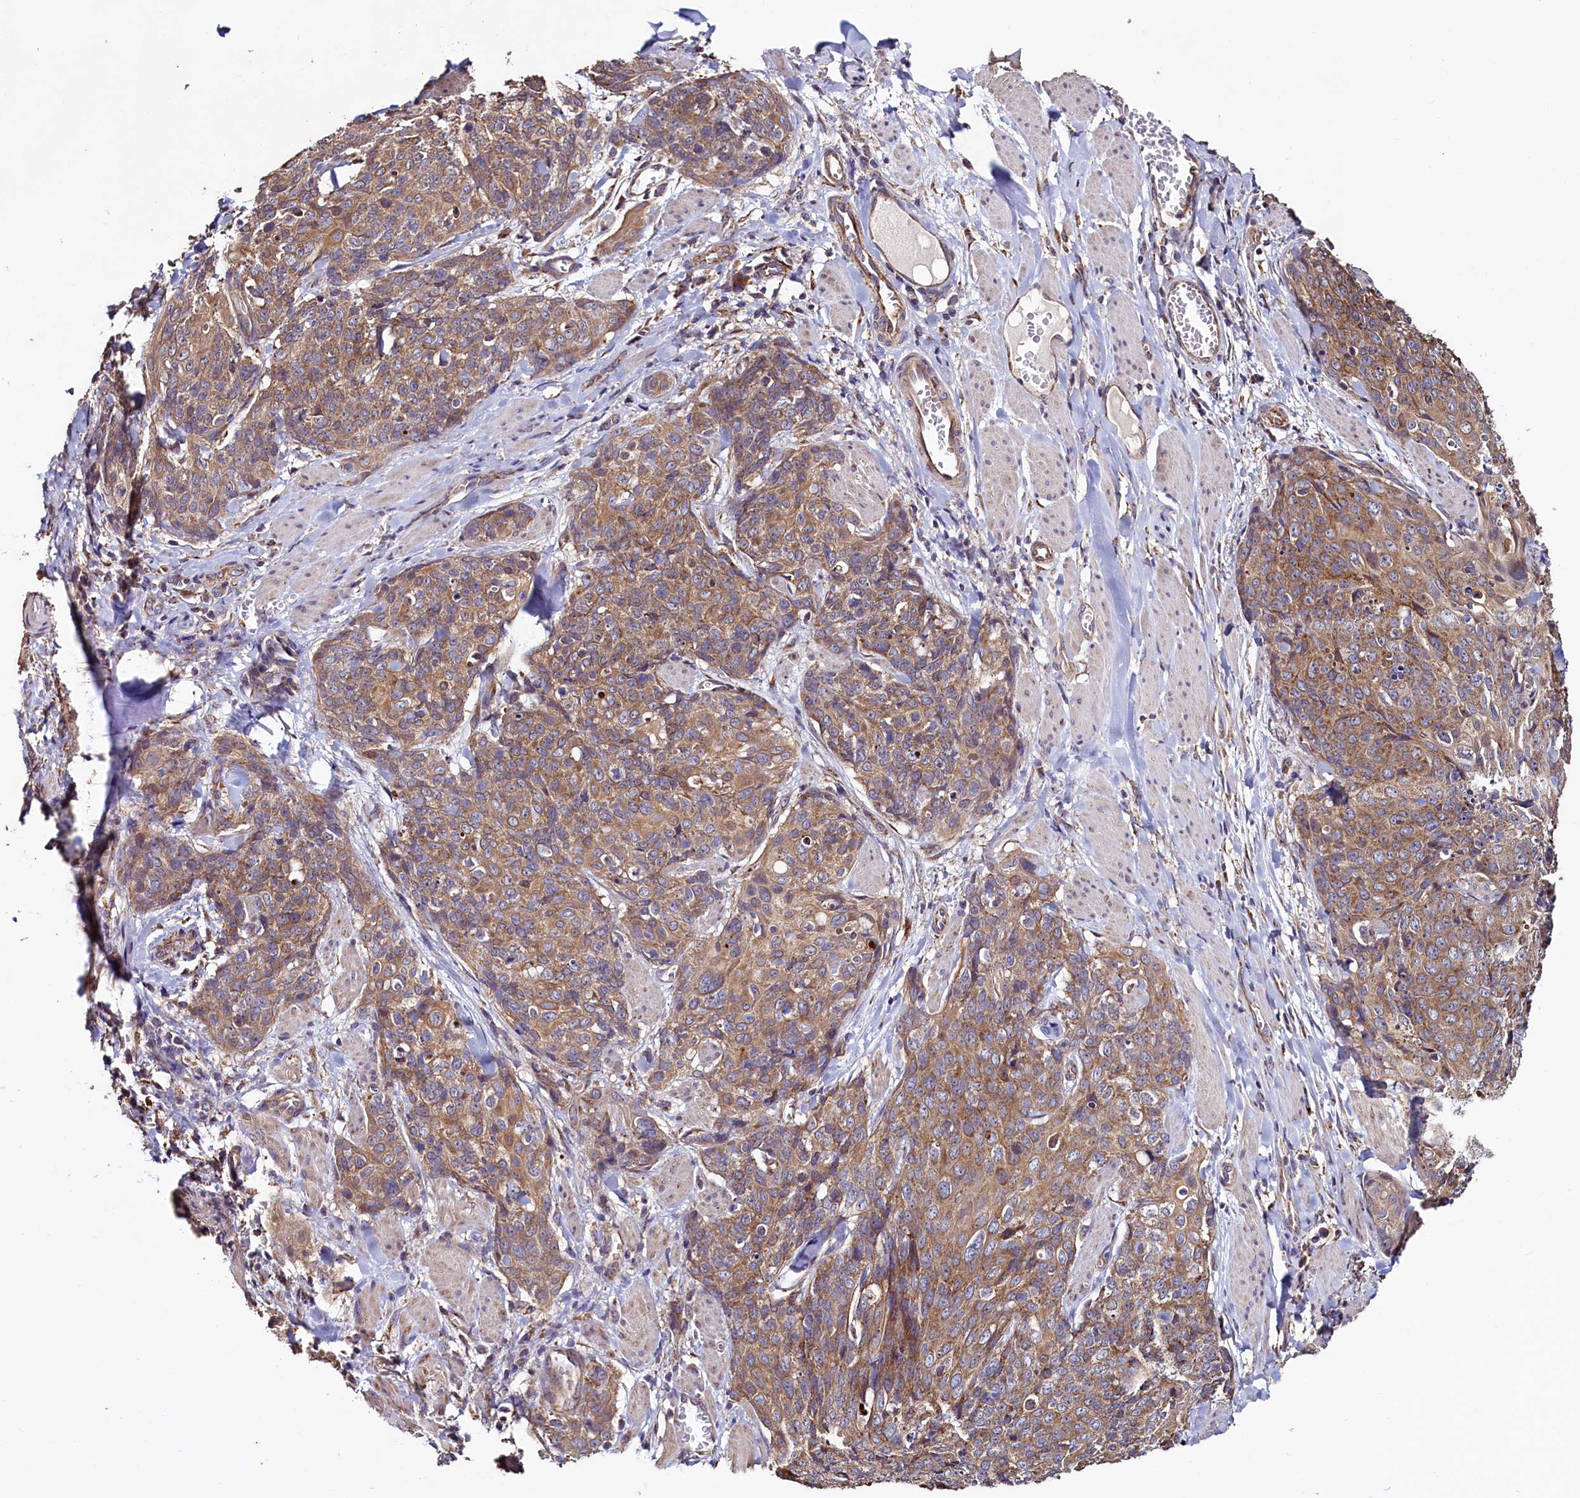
{"staining": {"intensity": "moderate", "quantity": ">75%", "location": "cytoplasmic/membranous"}, "tissue": "skin cancer", "cell_type": "Tumor cells", "image_type": "cancer", "snomed": [{"axis": "morphology", "description": "Squamous cell carcinoma, NOS"}, {"axis": "topography", "description": "Skin"}, {"axis": "topography", "description": "Vulva"}], "caption": "IHC (DAB) staining of human skin cancer (squamous cell carcinoma) exhibits moderate cytoplasmic/membranous protein expression in about >75% of tumor cells. The staining is performed using DAB brown chromogen to label protein expression. The nuclei are counter-stained blue using hematoxylin.", "gene": "RBFA", "patient": {"sex": "female", "age": 85}}